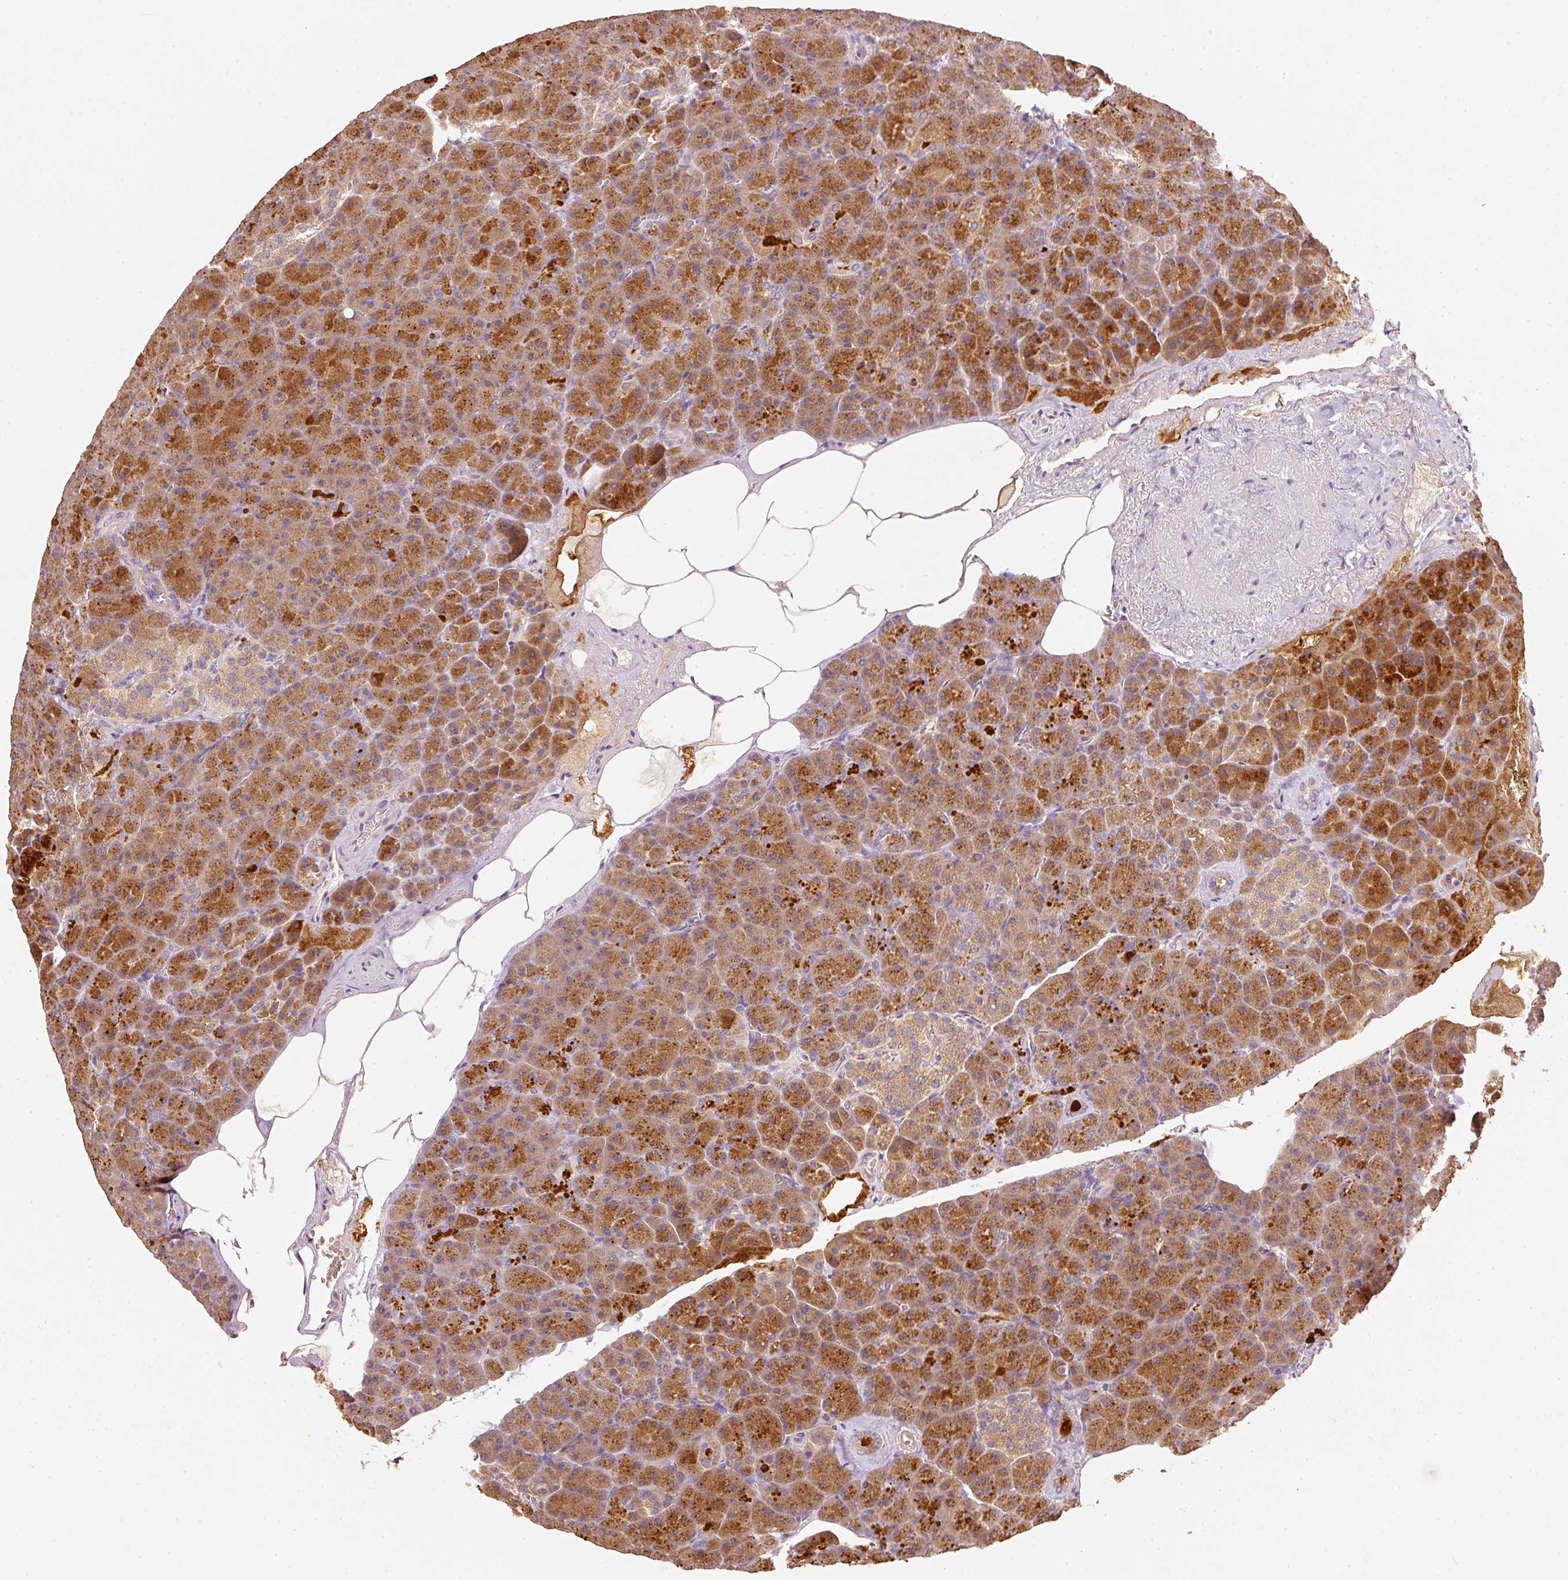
{"staining": {"intensity": "strong", "quantity": ">75%", "location": "cytoplasmic/membranous"}, "tissue": "pancreas", "cell_type": "Exocrine glandular cells", "image_type": "normal", "snomed": [{"axis": "morphology", "description": "Normal tissue, NOS"}, {"axis": "topography", "description": "Pancreas"}], "caption": "A high-resolution photomicrograph shows immunohistochemistry staining of benign pancreas, which demonstrates strong cytoplasmic/membranous expression in approximately >75% of exocrine glandular cells. Using DAB (3,3'-diaminobenzidine) (brown) and hematoxylin (blue) stains, captured at high magnification using brightfield microscopy.", "gene": "RGL2", "patient": {"sex": "female", "age": 74}}